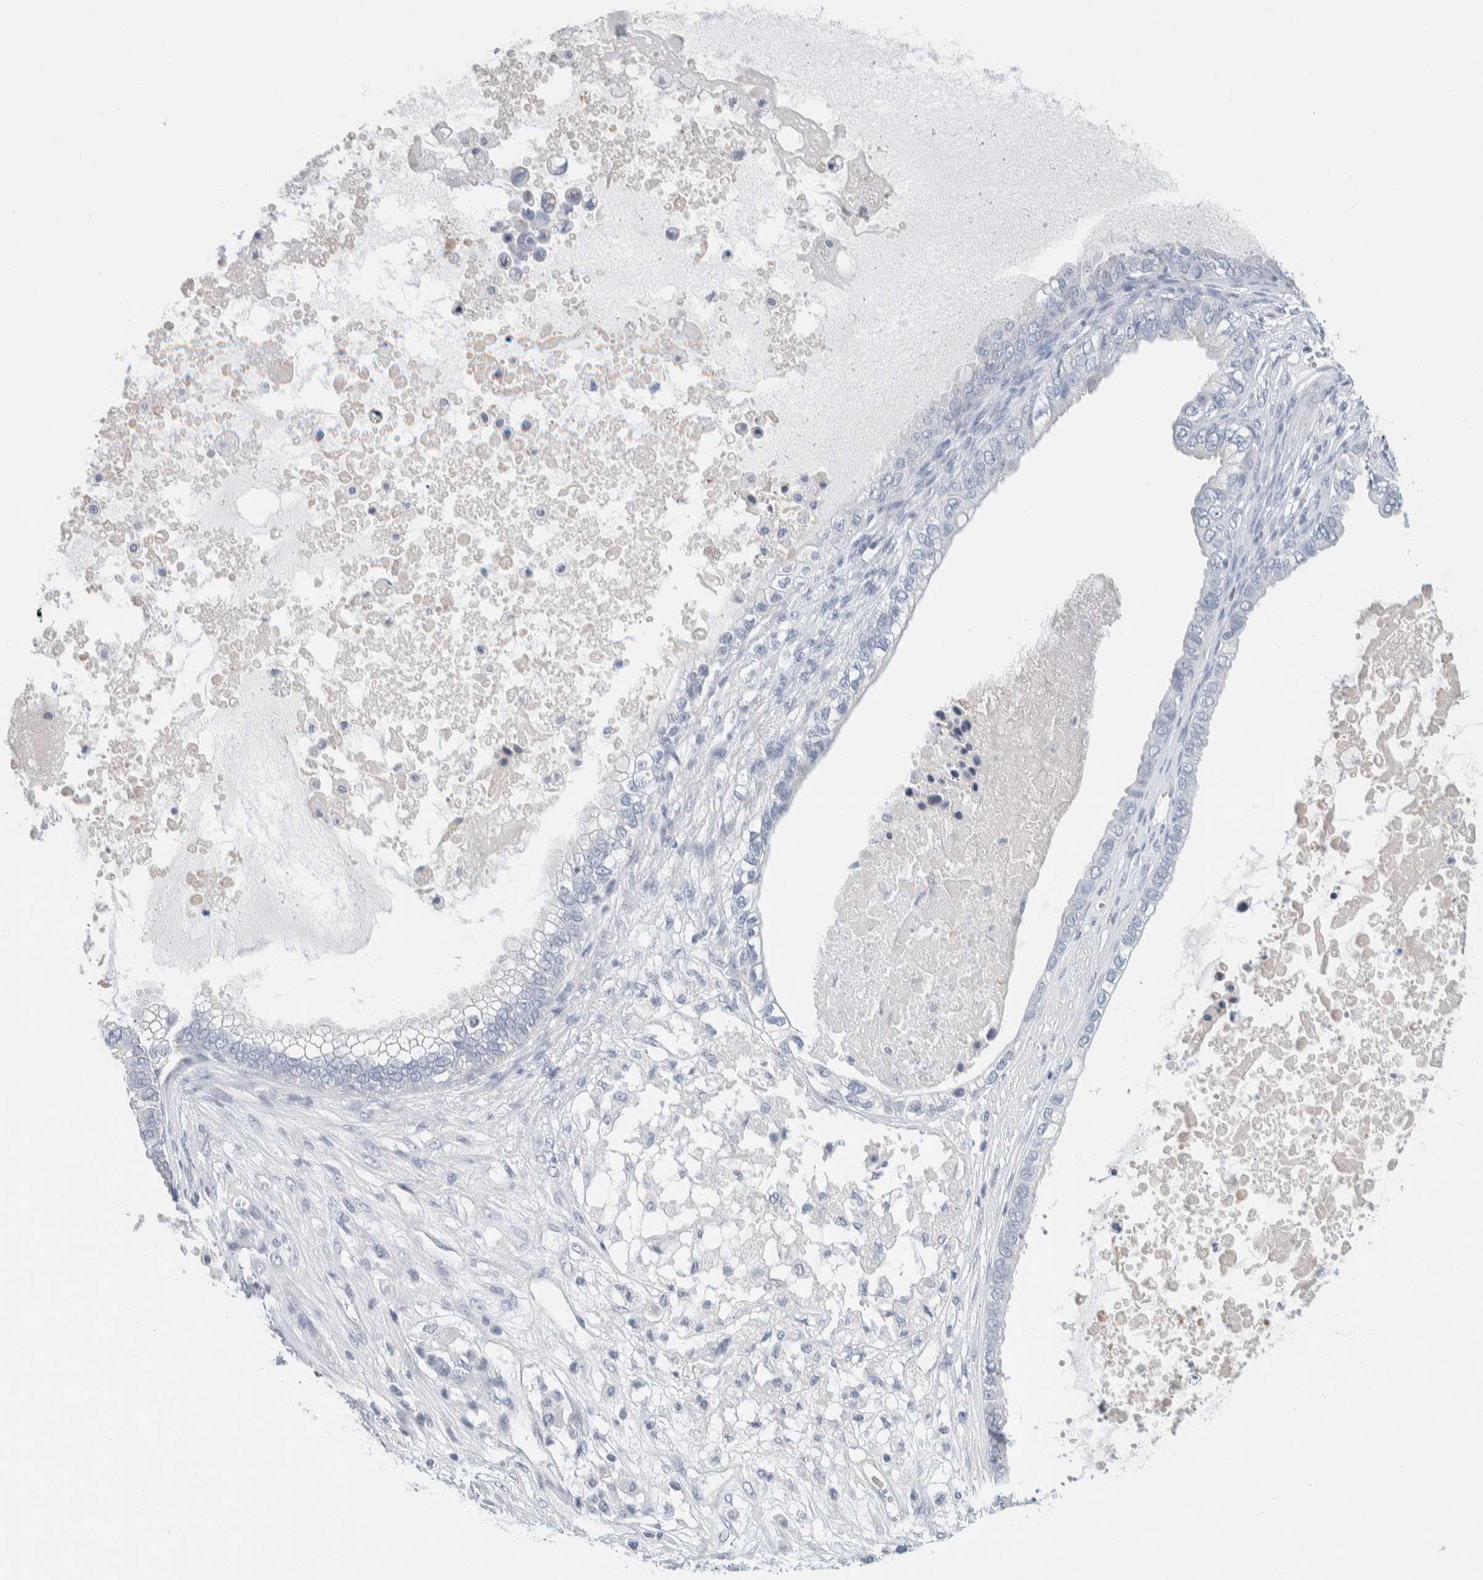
{"staining": {"intensity": "negative", "quantity": "none", "location": "none"}, "tissue": "ovarian cancer", "cell_type": "Tumor cells", "image_type": "cancer", "snomed": [{"axis": "morphology", "description": "Cystadenocarcinoma, mucinous, NOS"}, {"axis": "topography", "description": "Ovary"}], "caption": "Tumor cells show no significant protein expression in ovarian cancer. Nuclei are stained in blue.", "gene": "SCN2A", "patient": {"sex": "female", "age": 80}}